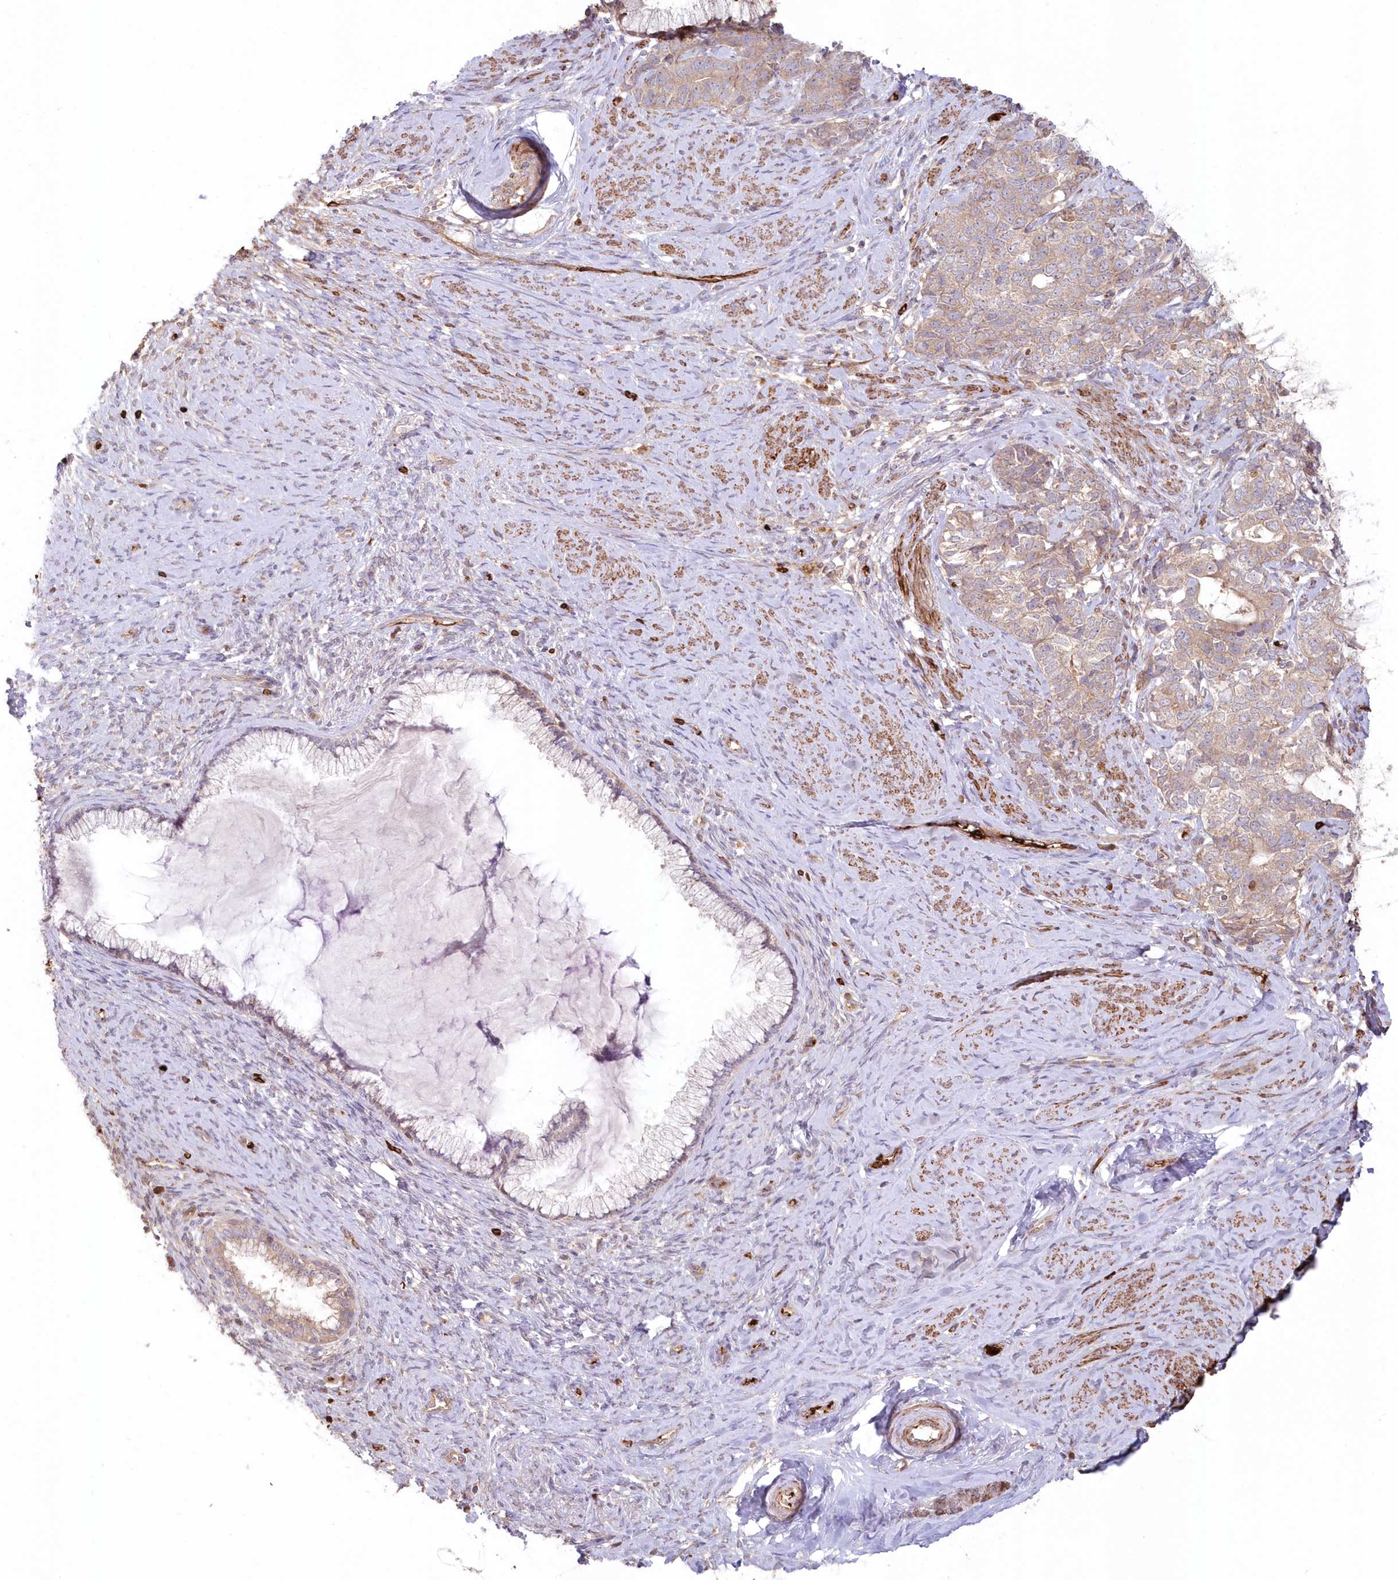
{"staining": {"intensity": "weak", "quantity": "25%-75%", "location": "cytoplasmic/membranous"}, "tissue": "cervical cancer", "cell_type": "Tumor cells", "image_type": "cancer", "snomed": [{"axis": "morphology", "description": "Squamous cell carcinoma, NOS"}, {"axis": "topography", "description": "Cervix"}], "caption": "Approximately 25%-75% of tumor cells in human cervical cancer exhibit weak cytoplasmic/membranous protein expression as visualized by brown immunohistochemical staining.", "gene": "SERINC1", "patient": {"sex": "female", "age": 63}}